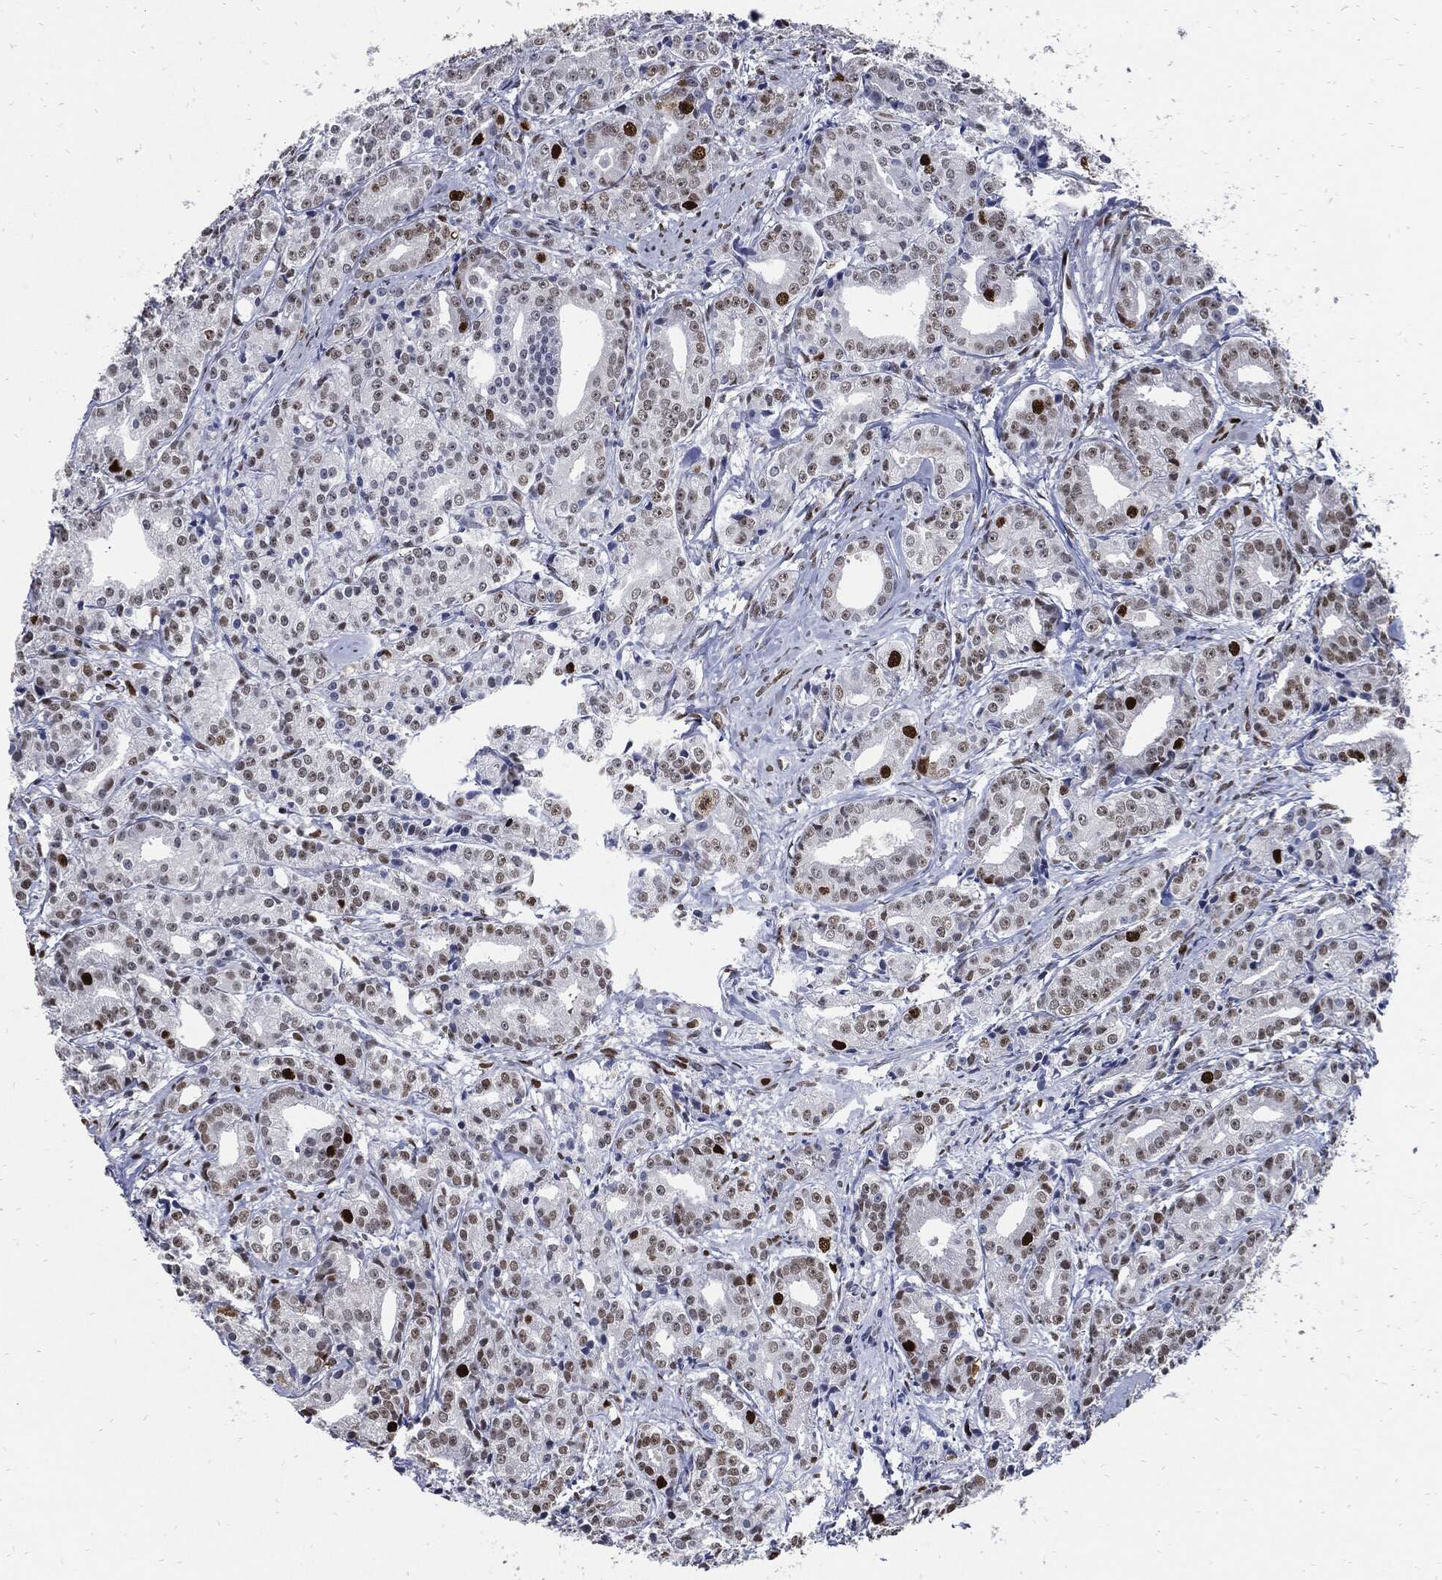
{"staining": {"intensity": "strong", "quantity": "<25%", "location": "nuclear"}, "tissue": "prostate cancer", "cell_type": "Tumor cells", "image_type": "cancer", "snomed": [{"axis": "morphology", "description": "Adenocarcinoma, Medium grade"}, {"axis": "topography", "description": "Prostate"}], "caption": "High-power microscopy captured an IHC image of prostate cancer (medium-grade adenocarcinoma), revealing strong nuclear staining in about <25% of tumor cells. Using DAB (brown) and hematoxylin (blue) stains, captured at high magnification using brightfield microscopy.", "gene": "NBN", "patient": {"sex": "male", "age": 74}}